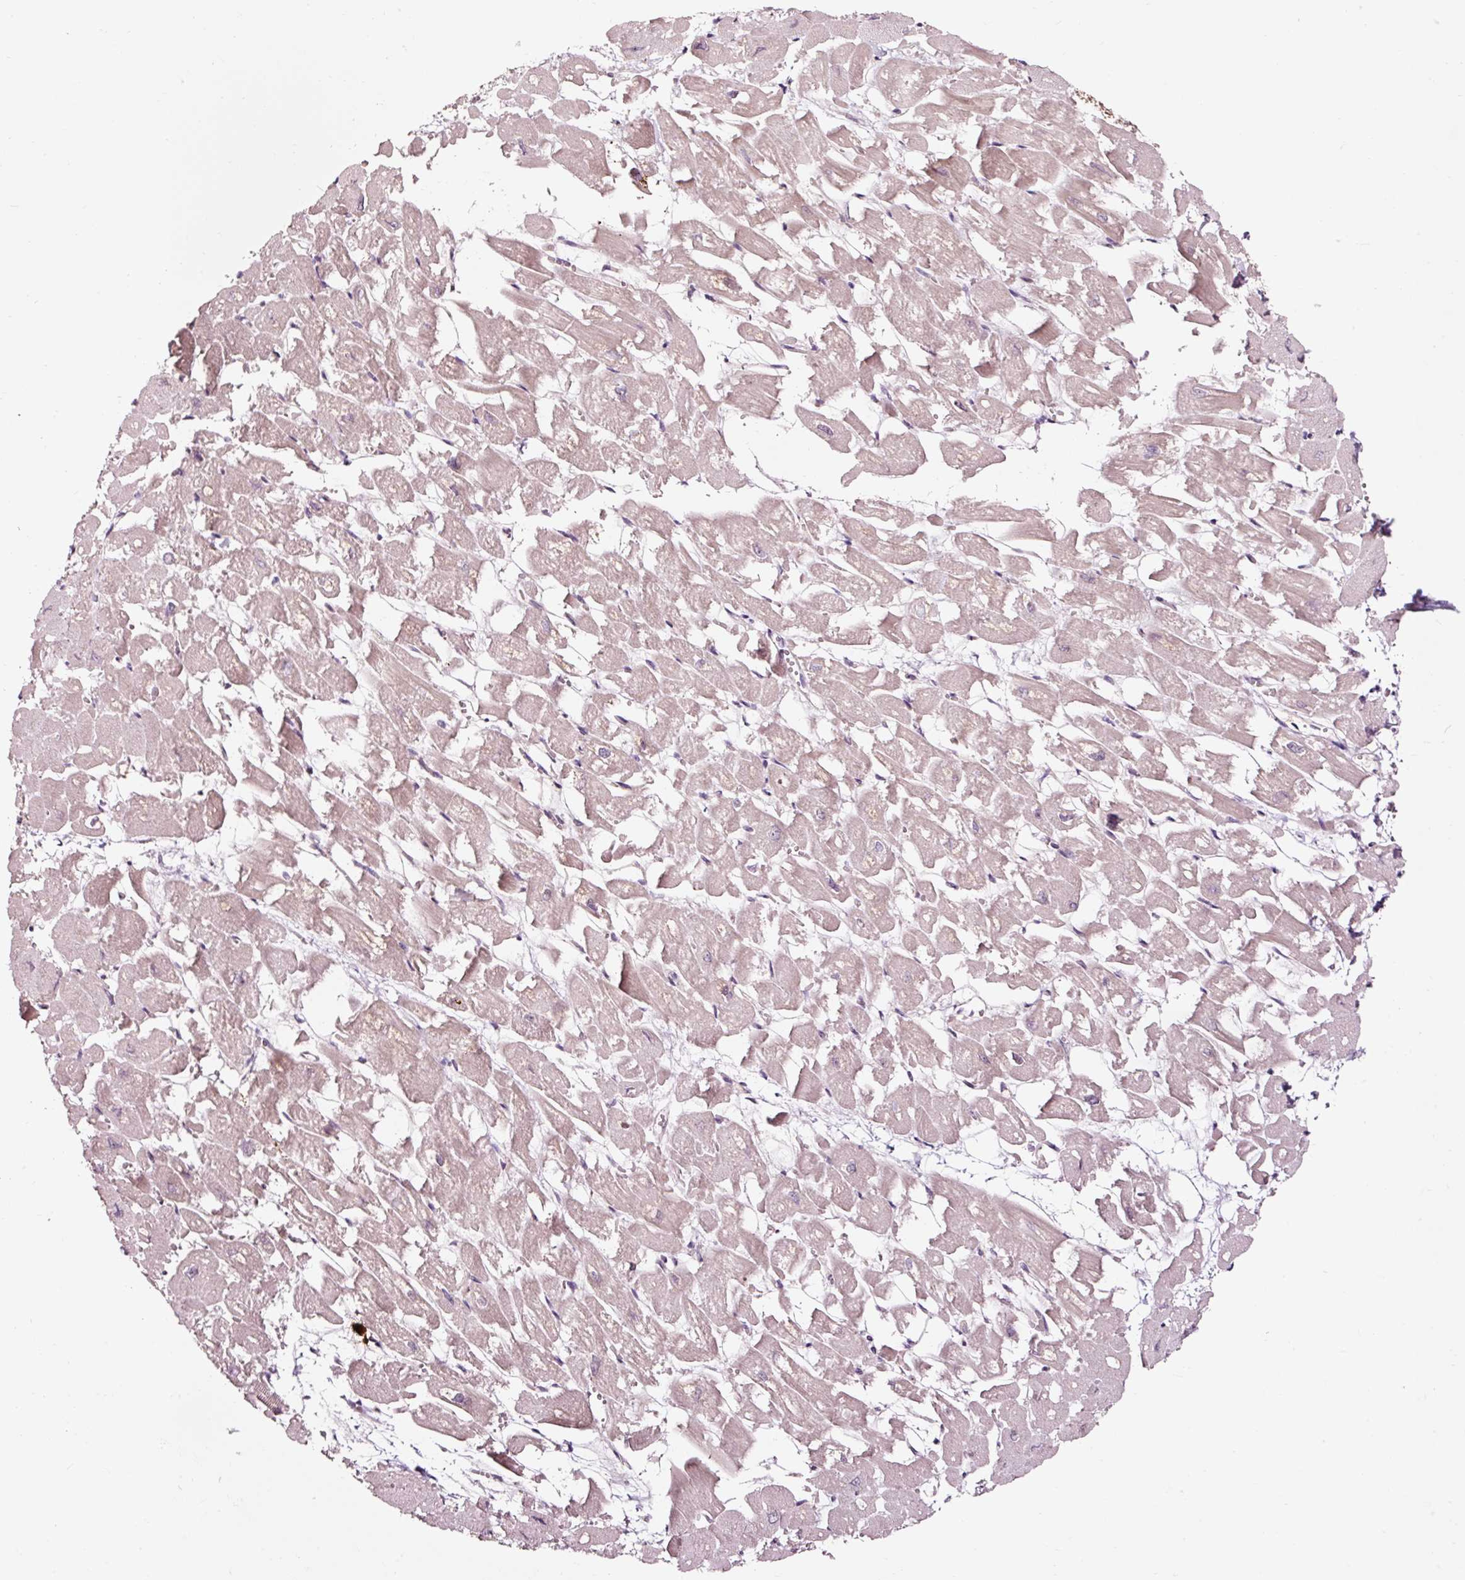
{"staining": {"intensity": "moderate", "quantity": ">75%", "location": "cytoplasmic/membranous"}, "tissue": "heart muscle", "cell_type": "Cardiomyocytes", "image_type": "normal", "snomed": [{"axis": "morphology", "description": "Normal tissue, NOS"}, {"axis": "topography", "description": "Heart"}], "caption": "Immunohistochemistry staining of unremarkable heart muscle, which displays medium levels of moderate cytoplasmic/membranous staining in approximately >75% of cardiomyocytes indicating moderate cytoplasmic/membranous protein positivity. The staining was performed using DAB (brown) for protein detection and nuclei were counterstained in hematoxylin (blue).", "gene": "UTP14A", "patient": {"sex": "male", "age": 54}}